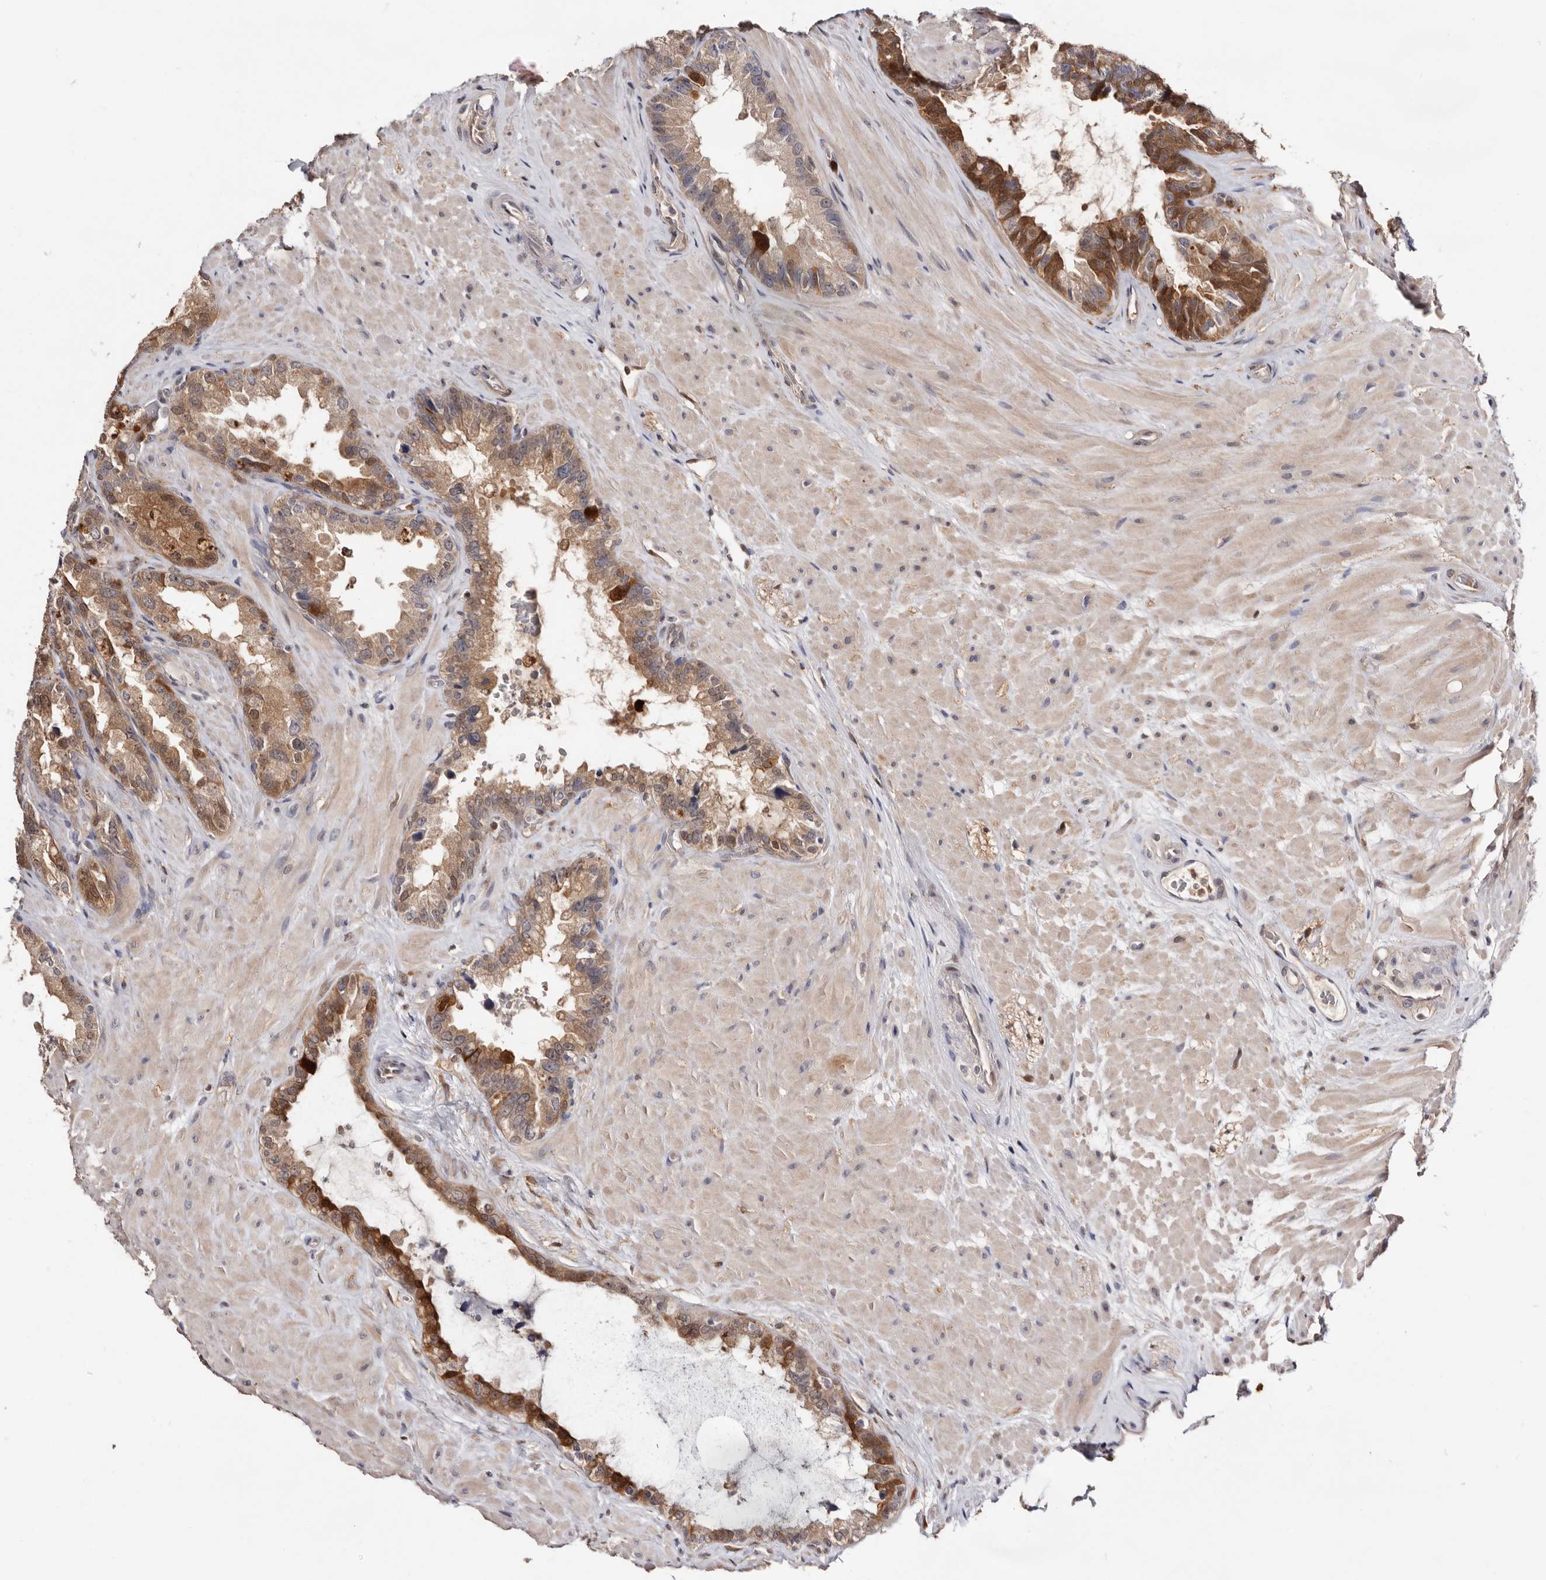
{"staining": {"intensity": "moderate", "quantity": ">75%", "location": "cytoplasmic/membranous,nuclear"}, "tissue": "seminal vesicle", "cell_type": "Glandular cells", "image_type": "normal", "snomed": [{"axis": "morphology", "description": "Normal tissue, NOS"}, {"axis": "topography", "description": "Seminal veicle"}], "caption": "Immunohistochemistry (IHC) histopathology image of normal seminal vesicle: human seminal vesicle stained using IHC reveals medium levels of moderate protein expression localized specifically in the cytoplasmic/membranous,nuclear of glandular cells, appearing as a cytoplasmic/membranous,nuclear brown color.", "gene": "TP53I3", "patient": {"sex": "male", "age": 80}}